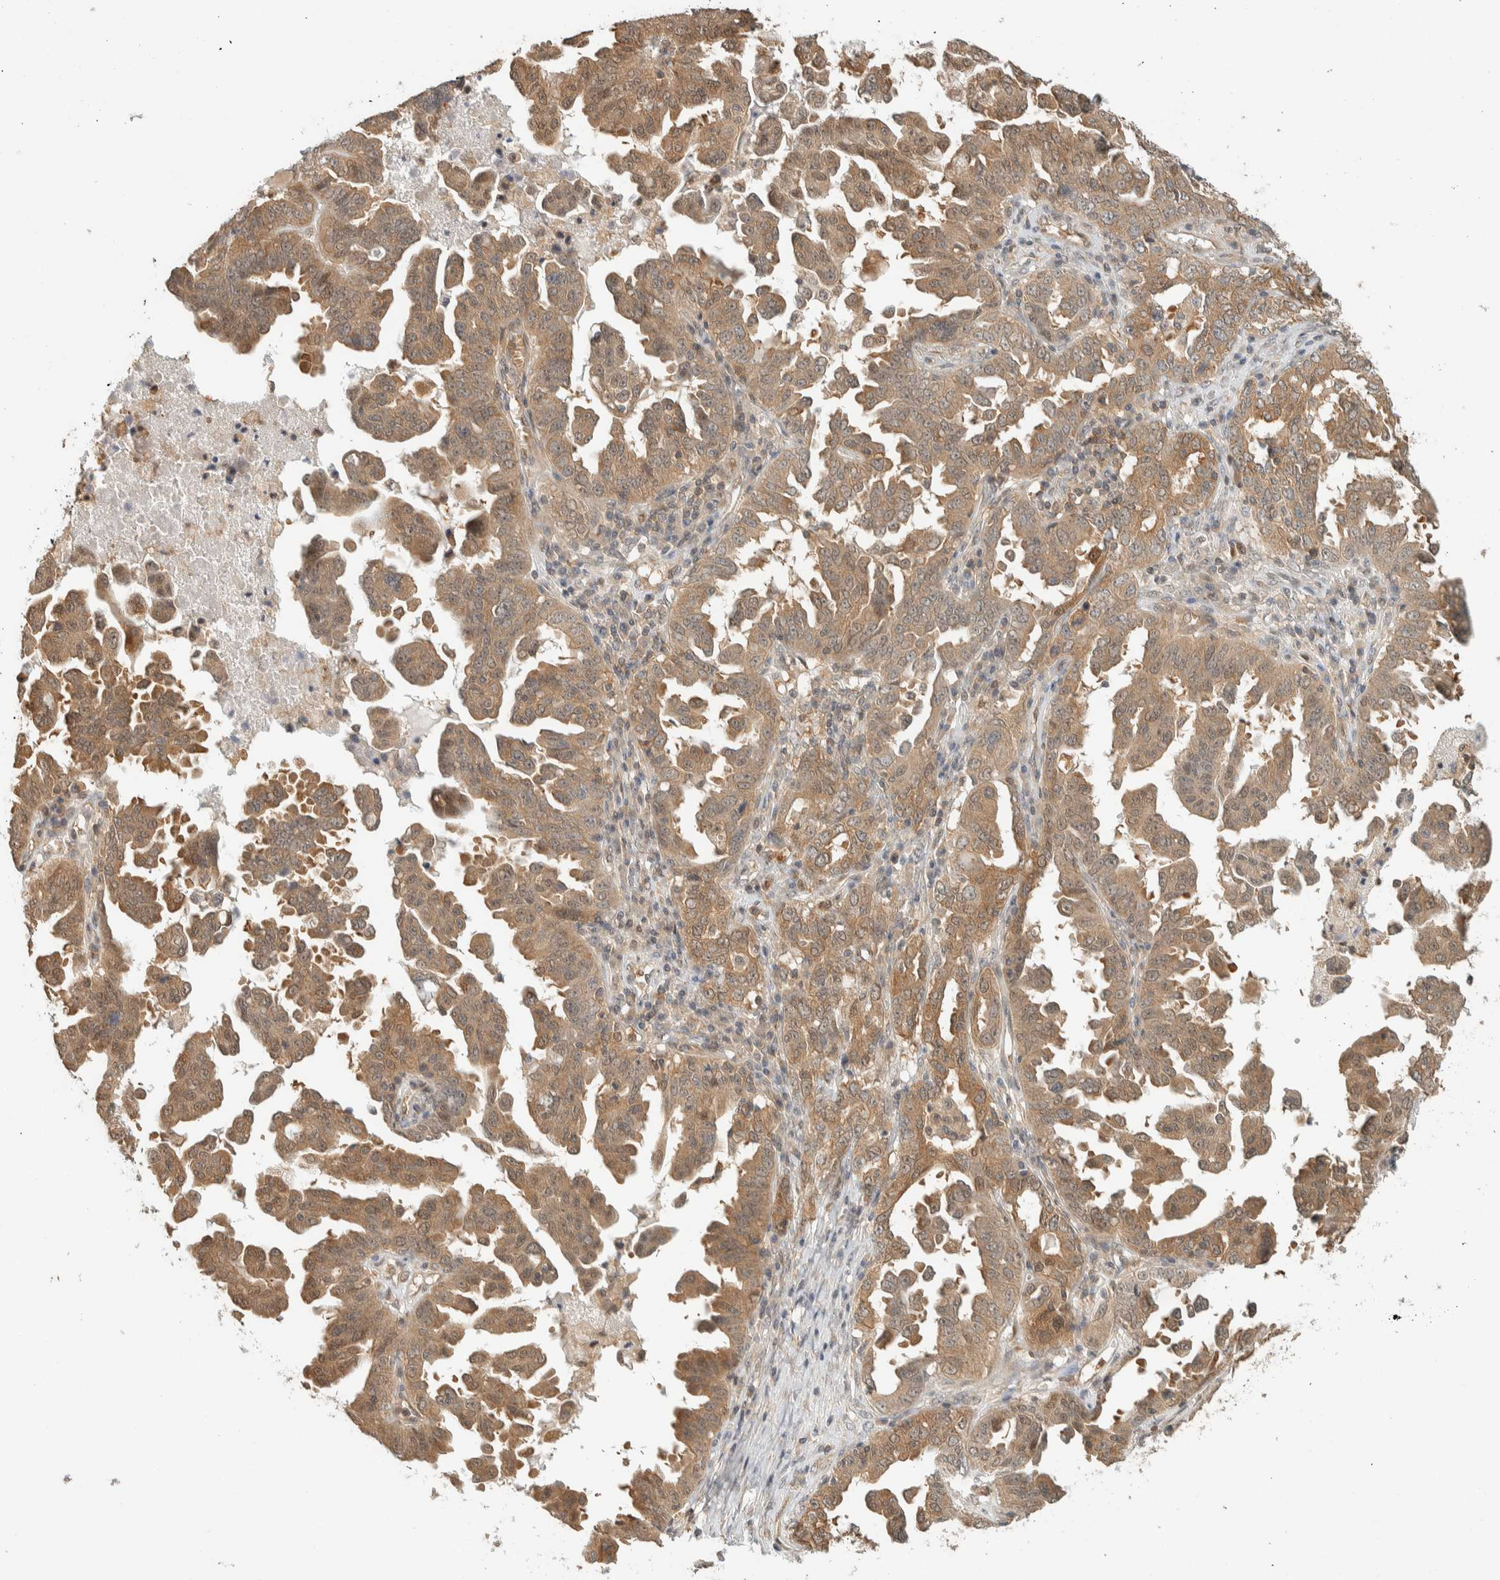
{"staining": {"intensity": "moderate", "quantity": ">75%", "location": "cytoplasmic/membranous"}, "tissue": "ovarian cancer", "cell_type": "Tumor cells", "image_type": "cancer", "snomed": [{"axis": "morphology", "description": "Carcinoma, endometroid"}, {"axis": "topography", "description": "Ovary"}], "caption": "About >75% of tumor cells in ovarian cancer display moderate cytoplasmic/membranous protein staining as visualized by brown immunohistochemical staining.", "gene": "ADSS2", "patient": {"sex": "female", "age": 62}}